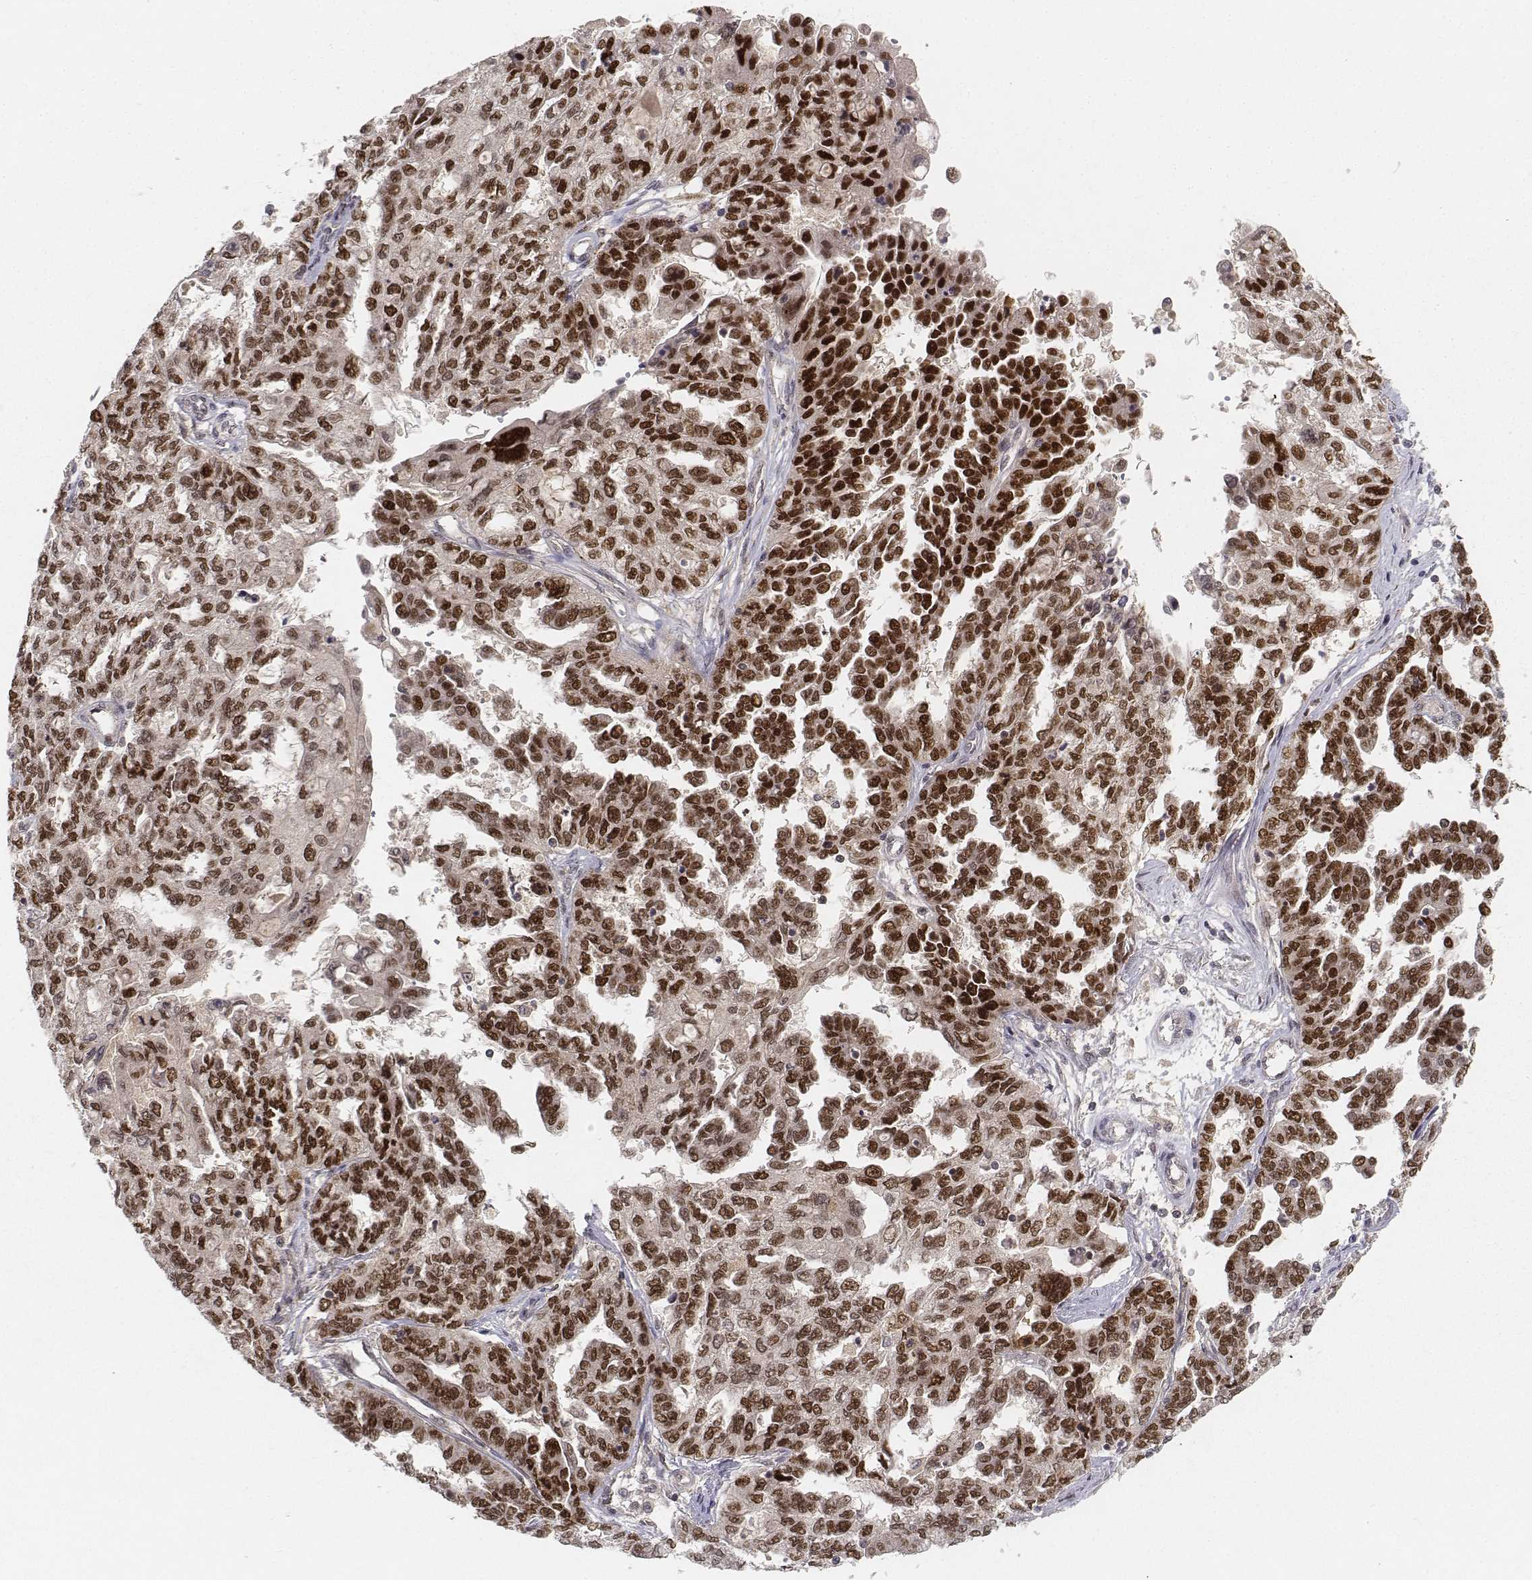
{"staining": {"intensity": "strong", "quantity": ">75%", "location": "nuclear"}, "tissue": "ovarian cancer", "cell_type": "Tumor cells", "image_type": "cancer", "snomed": [{"axis": "morphology", "description": "Cystadenocarcinoma, serous, NOS"}, {"axis": "topography", "description": "Ovary"}], "caption": "Ovarian cancer (serous cystadenocarcinoma) stained with a brown dye shows strong nuclear positive positivity in approximately >75% of tumor cells.", "gene": "FANCD2", "patient": {"sex": "female", "age": 53}}